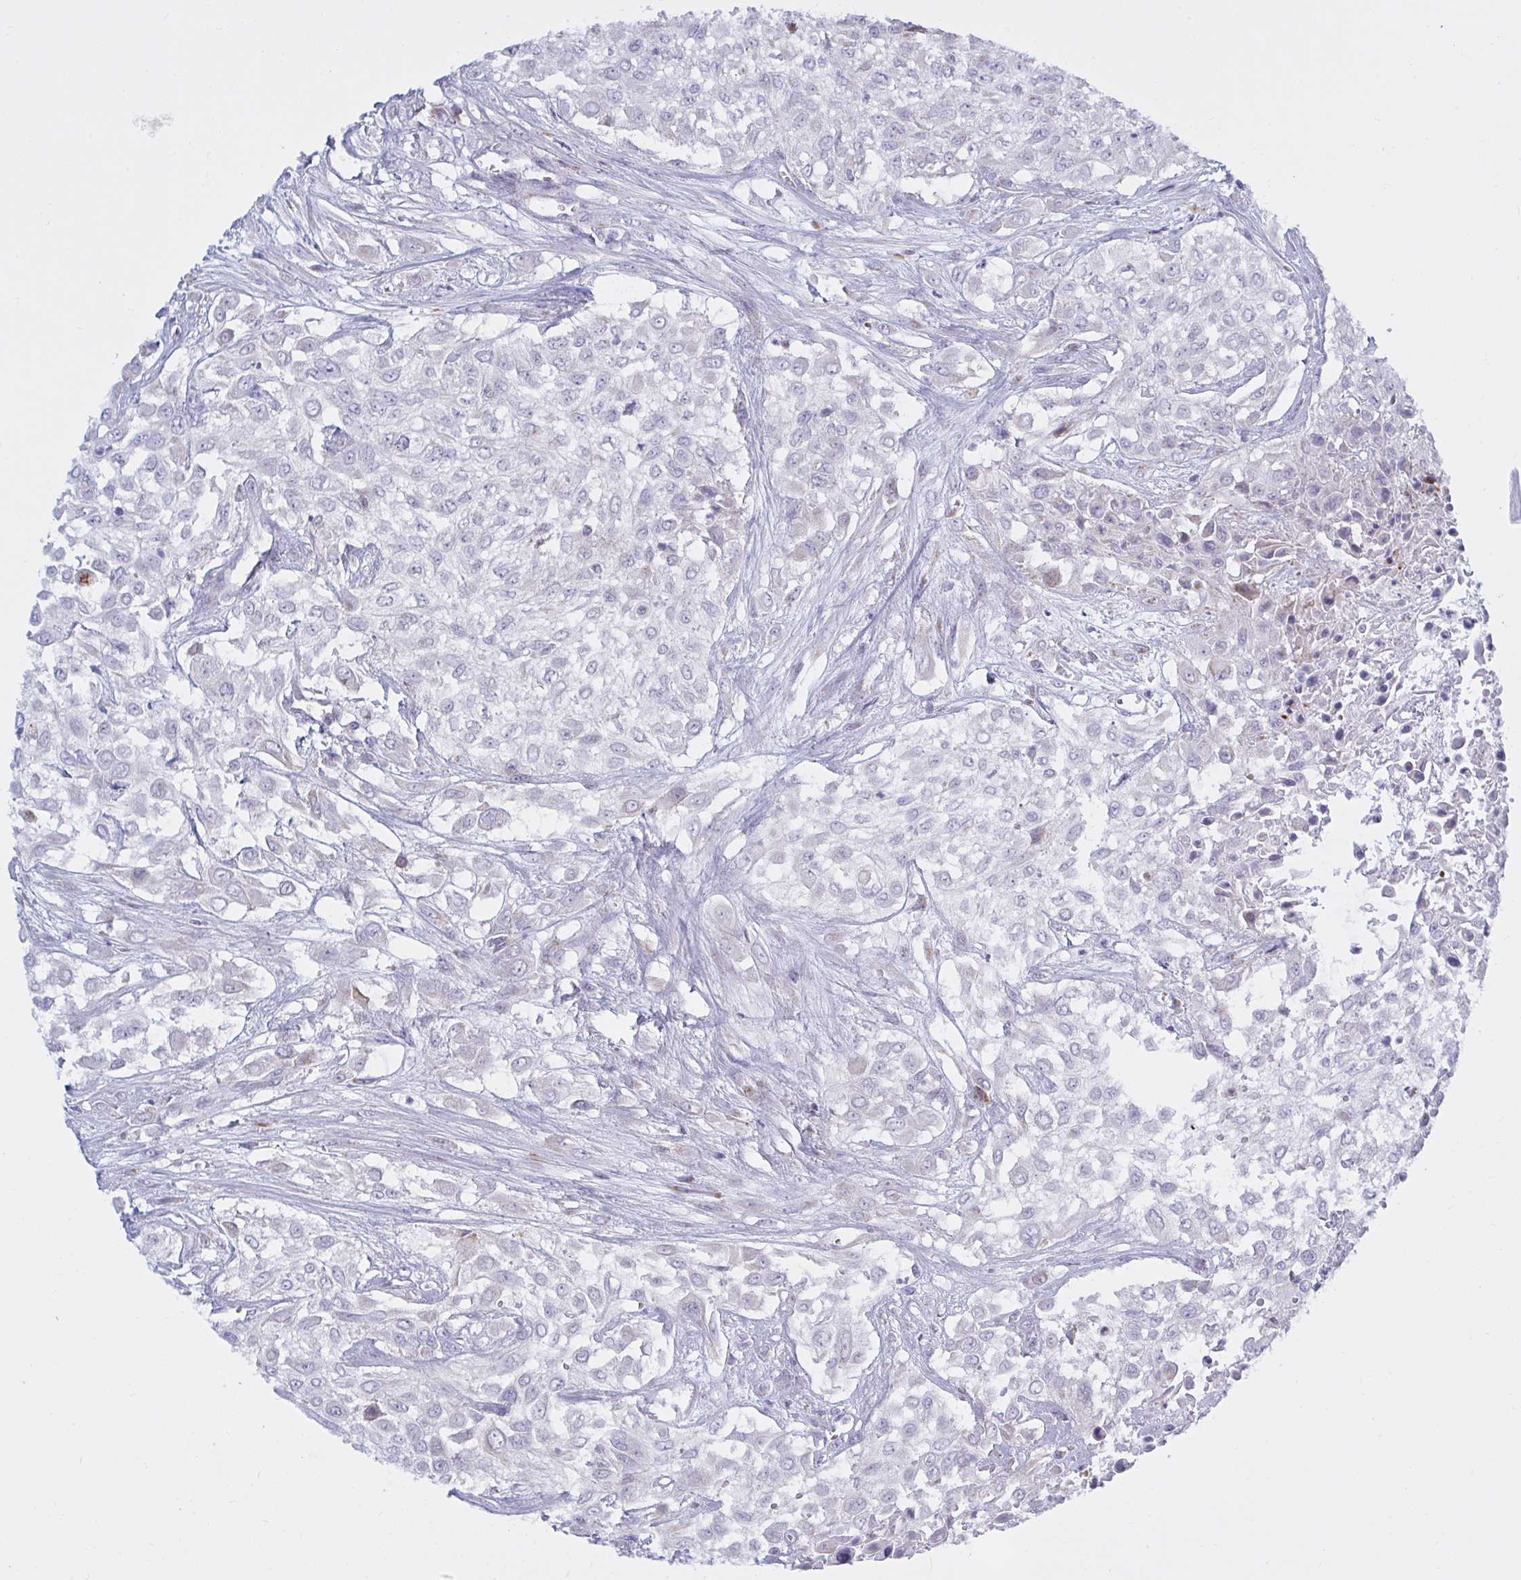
{"staining": {"intensity": "negative", "quantity": "none", "location": "none"}, "tissue": "urothelial cancer", "cell_type": "Tumor cells", "image_type": "cancer", "snomed": [{"axis": "morphology", "description": "Urothelial carcinoma, High grade"}, {"axis": "topography", "description": "Urinary bladder"}], "caption": "High magnification brightfield microscopy of urothelial cancer stained with DAB (brown) and counterstained with hematoxylin (blue): tumor cells show no significant positivity. (DAB immunohistochemistry (IHC) with hematoxylin counter stain).", "gene": "ATG9A", "patient": {"sex": "male", "age": 57}}